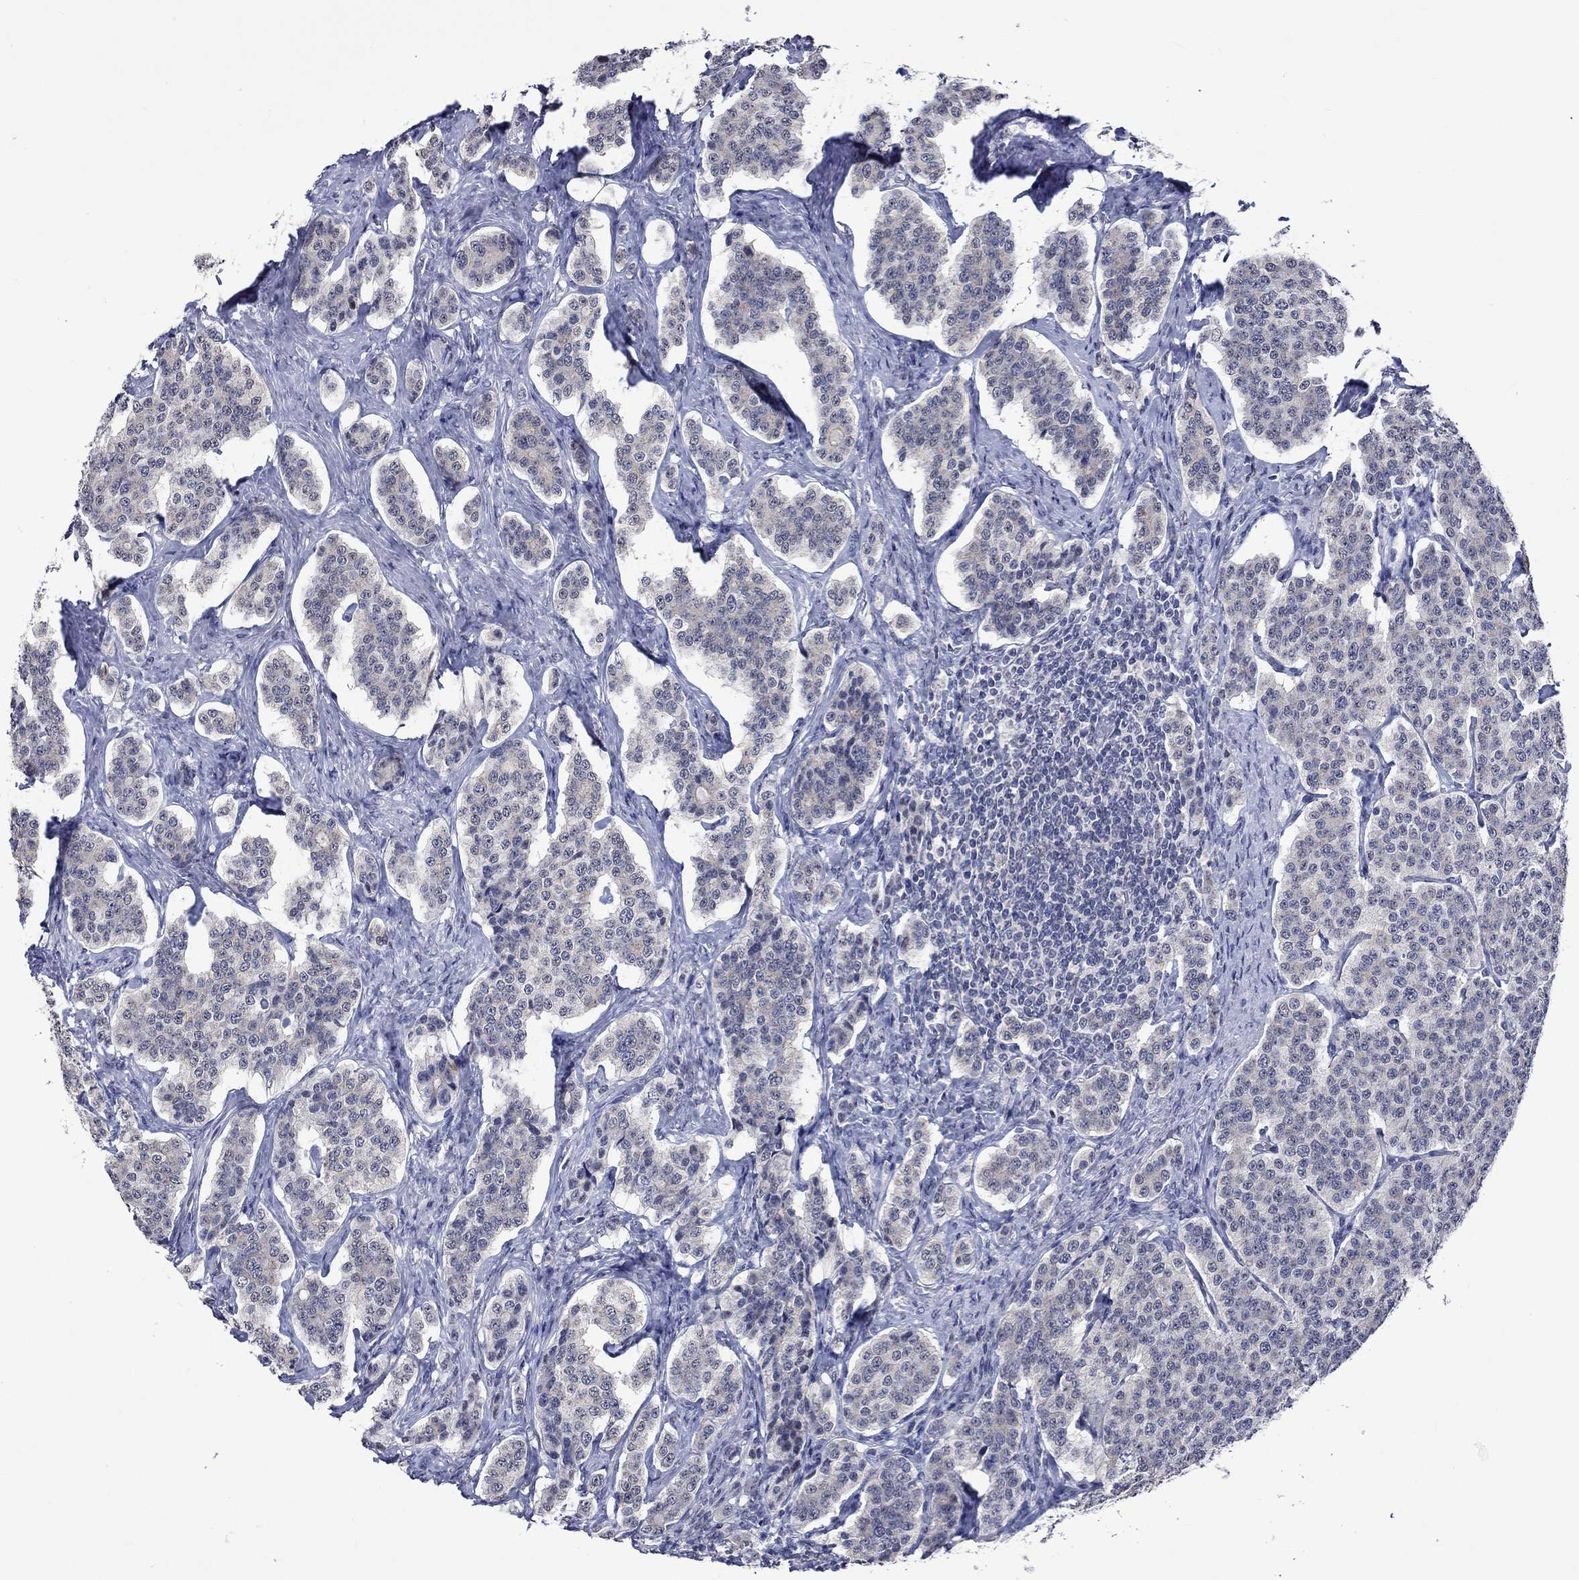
{"staining": {"intensity": "negative", "quantity": "none", "location": "none"}, "tissue": "carcinoid", "cell_type": "Tumor cells", "image_type": "cancer", "snomed": [{"axis": "morphology", "description": "Carcinoid, malignant, NOS"}, {"axis": "topography", "description": "Small intestine"}], "caption": "Malignant carcinoid was stained to show a protein in brown. There is no significant expression in tumor cells.", "gene": "DDX3Y", "patient": {"sex": "female", "age": 58}}